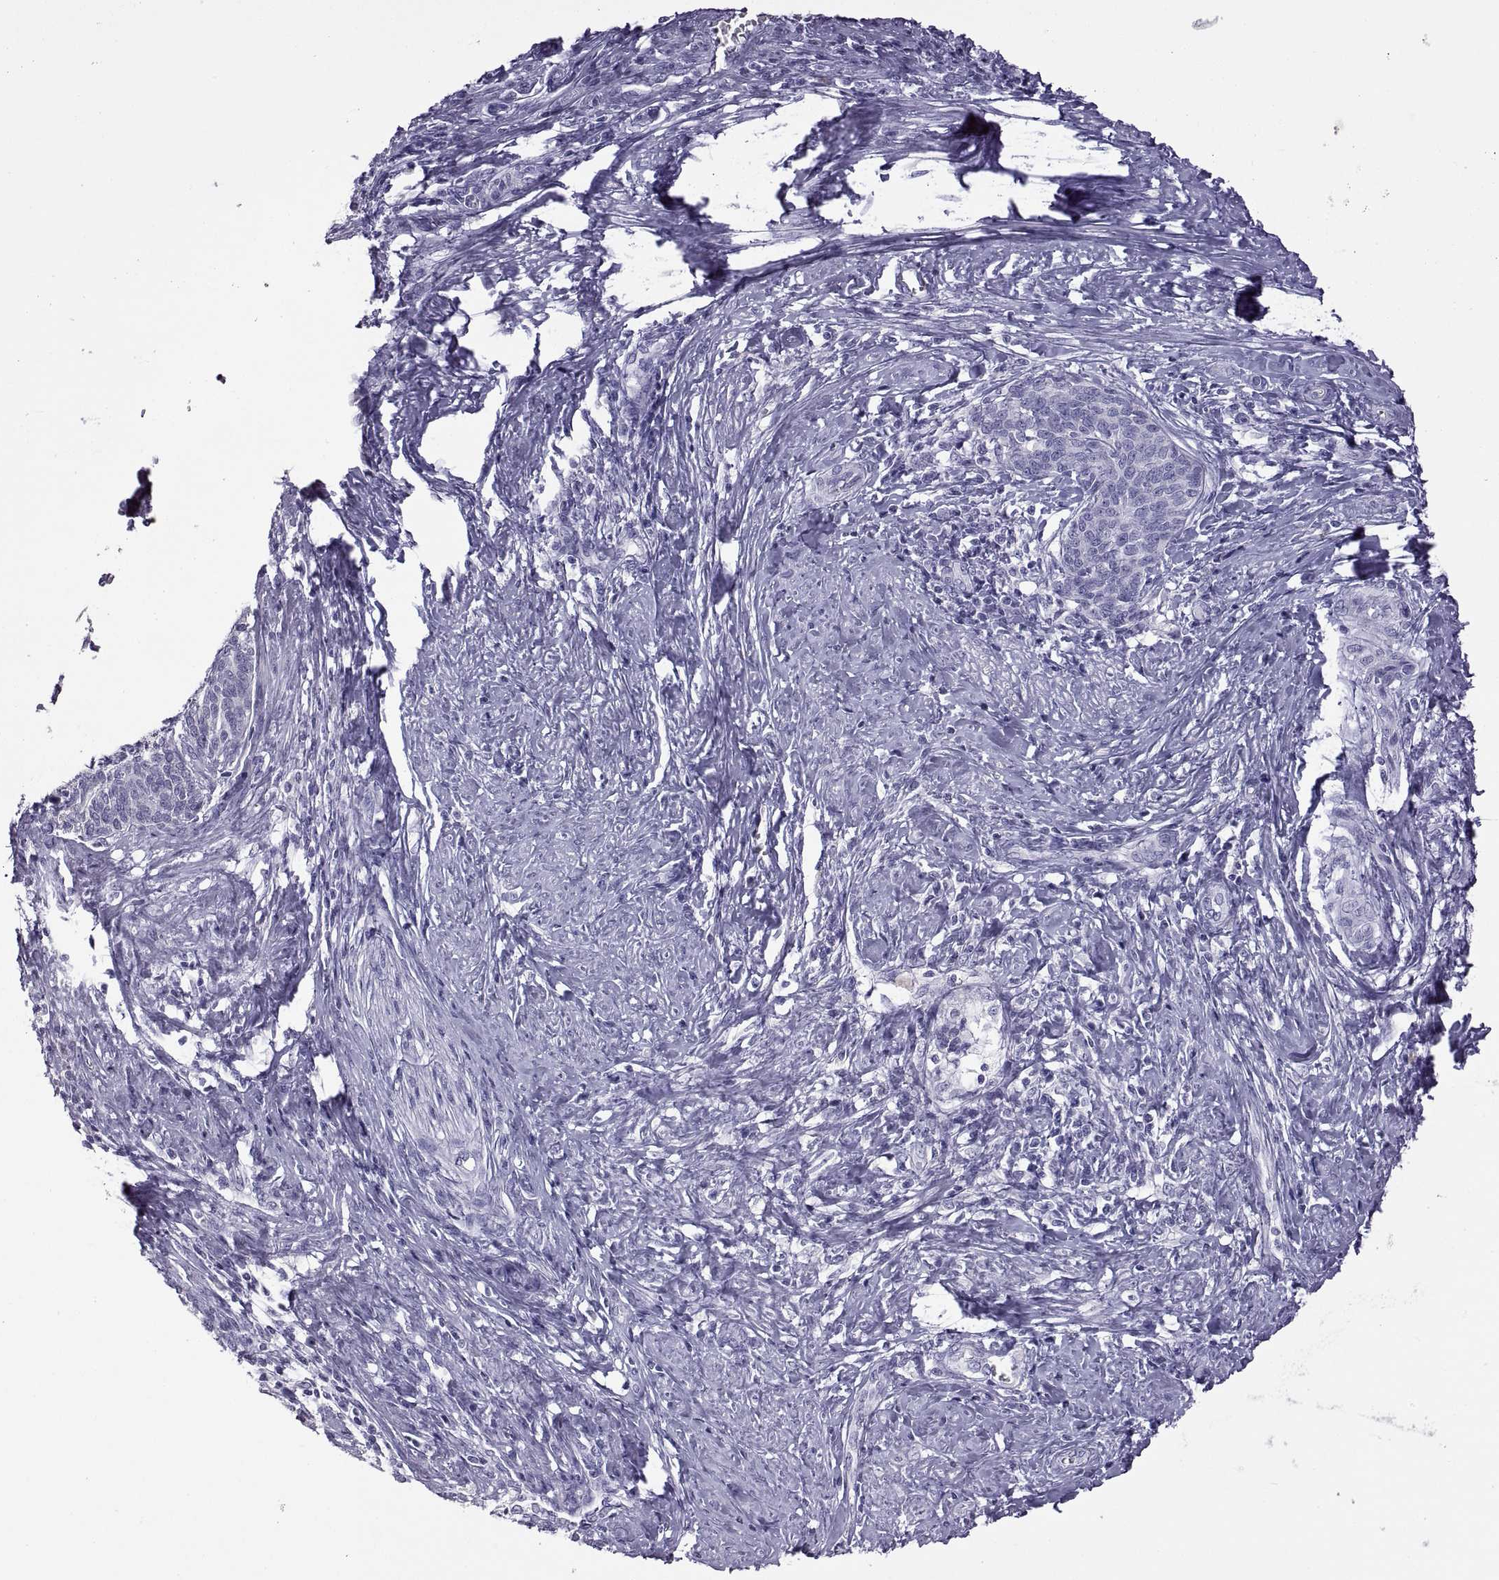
{"staining": {"intensity": "negative", "quantity": "none", "location": "none"}, "tissue": "cervical cancer", "cell_type": "Tumor cells", "image_type": "cancer", "snomed": [{"axis": "morphology", "description": "Squamous cell carcinoma, NOS"}, {"axis": "topography", "description": "Cervix"}], "caption": "High magnification brightfield microscopy of cervical squamous cell carcinoma stained with DAB (3,3'-diaminobenzidine) (brown) and counterstained with hematoxylin (blue): tumor cells show no significant positivity.", "gene": "RDM1", "patient": {"sex": "female", "age": 39}}